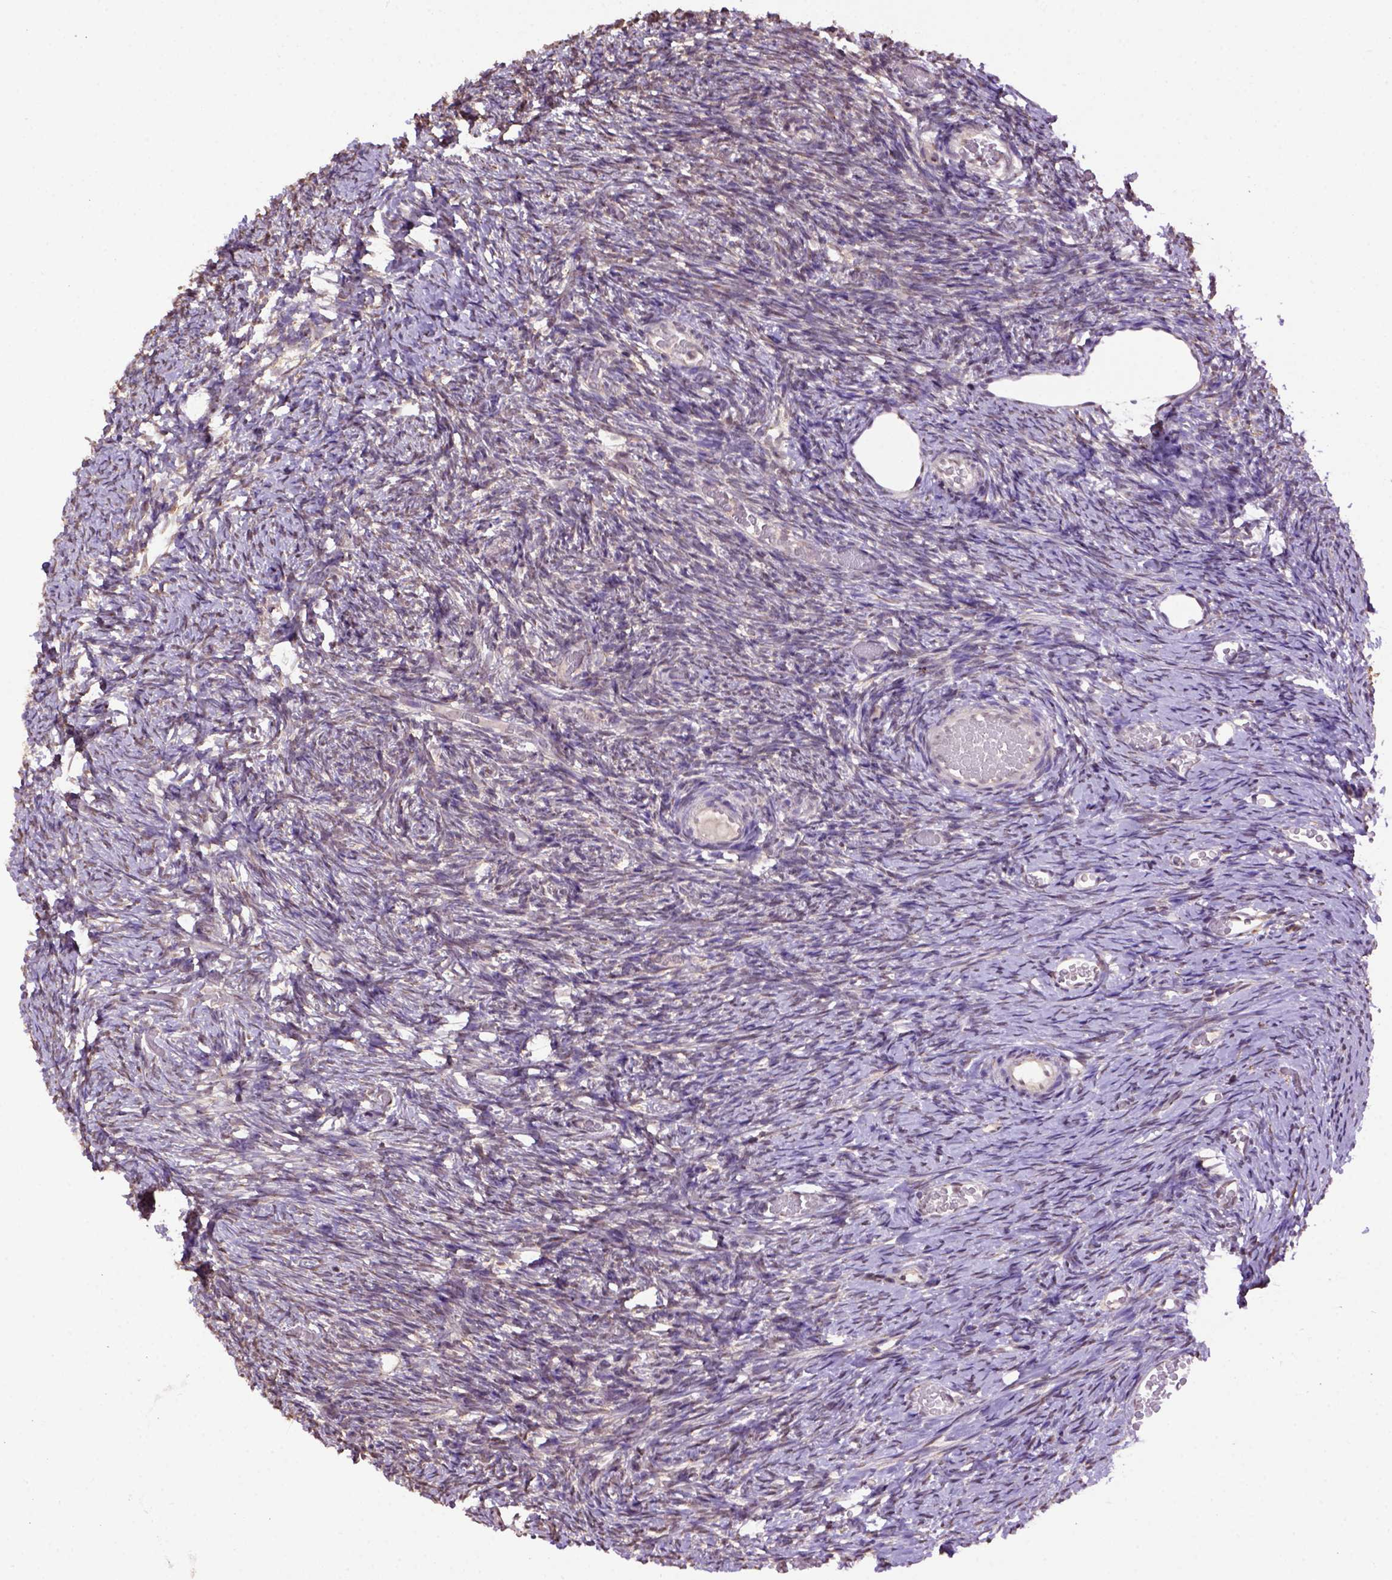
{"staining": {"intensity": "negative", "quantity": "none", "location": "none"}, "tissue": "ovary", "cell_type": "Follicle cells", "image_type": "normal", "snomed": [{"axis": "morphology", "description": "Normal tissue, NOS"}, {"axis": "topography", "description": "Ovary"}], "caption": "Immunohistochemistry (IHC) micrograph of unremarkable ovary stained for a protein (brown), which reveals no staining in follicle cells.", "gene": "WDR17", "patient": {"sex": "female", "age": 39}}